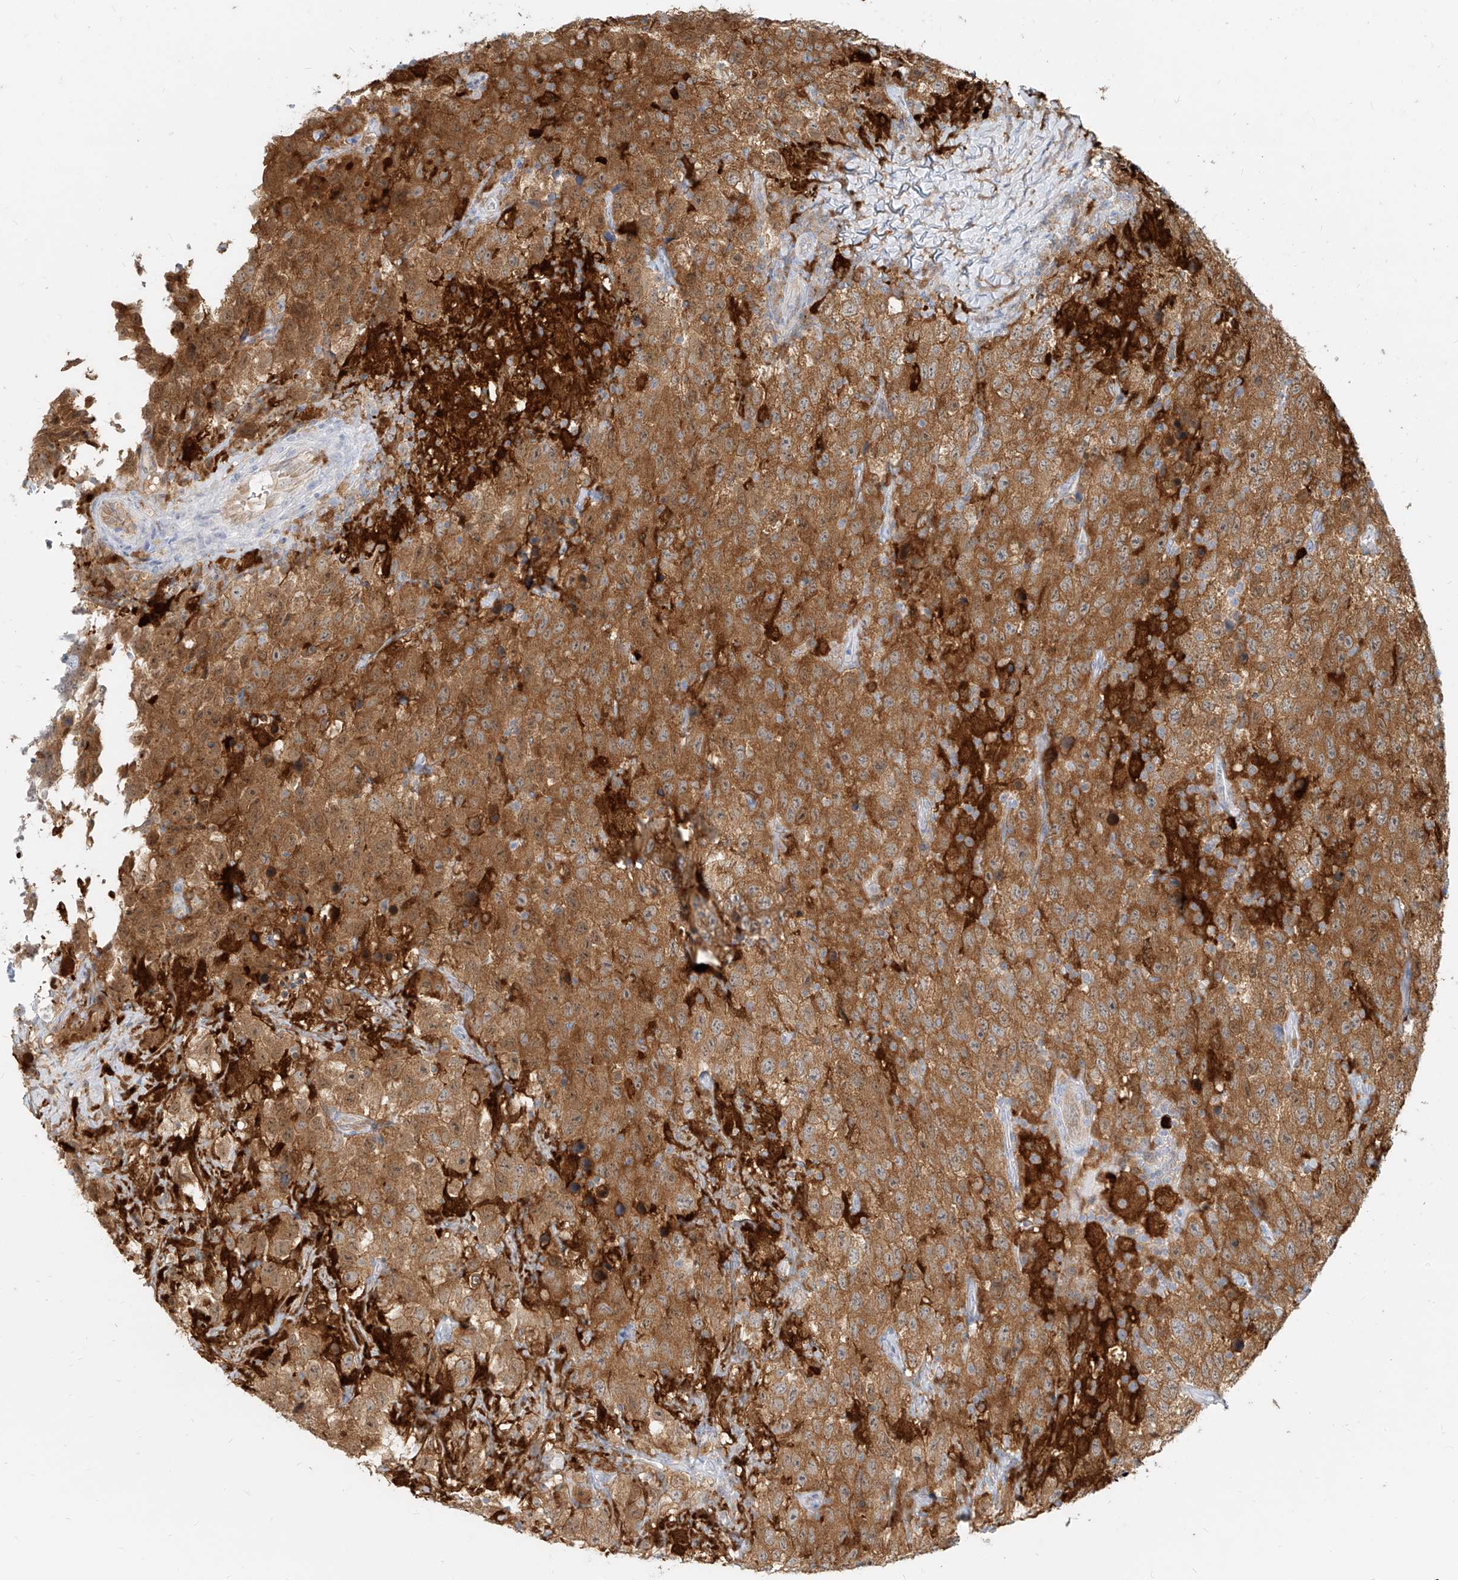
{"staining": {"intensity": "moderate", "quantity": ">75%", "location": "cytoplasmic/membranous"}, "tissue": "testis cancer", "cell_type": "Tumor cells", "image_type": "cancer", "snomed": [{"axis": "morphology", "description": "Seminoma, NOS"}, {"axis": "topography", "description": "Testis"}], "caption": "Seminoma (testis) was stained to show a protein in brown. There is medium levels of moderate cytoplasmic/membranous expression in about >75% of tumor cells.", "gene": "PGD", "patient": {"sex": "male", "age": 41}}